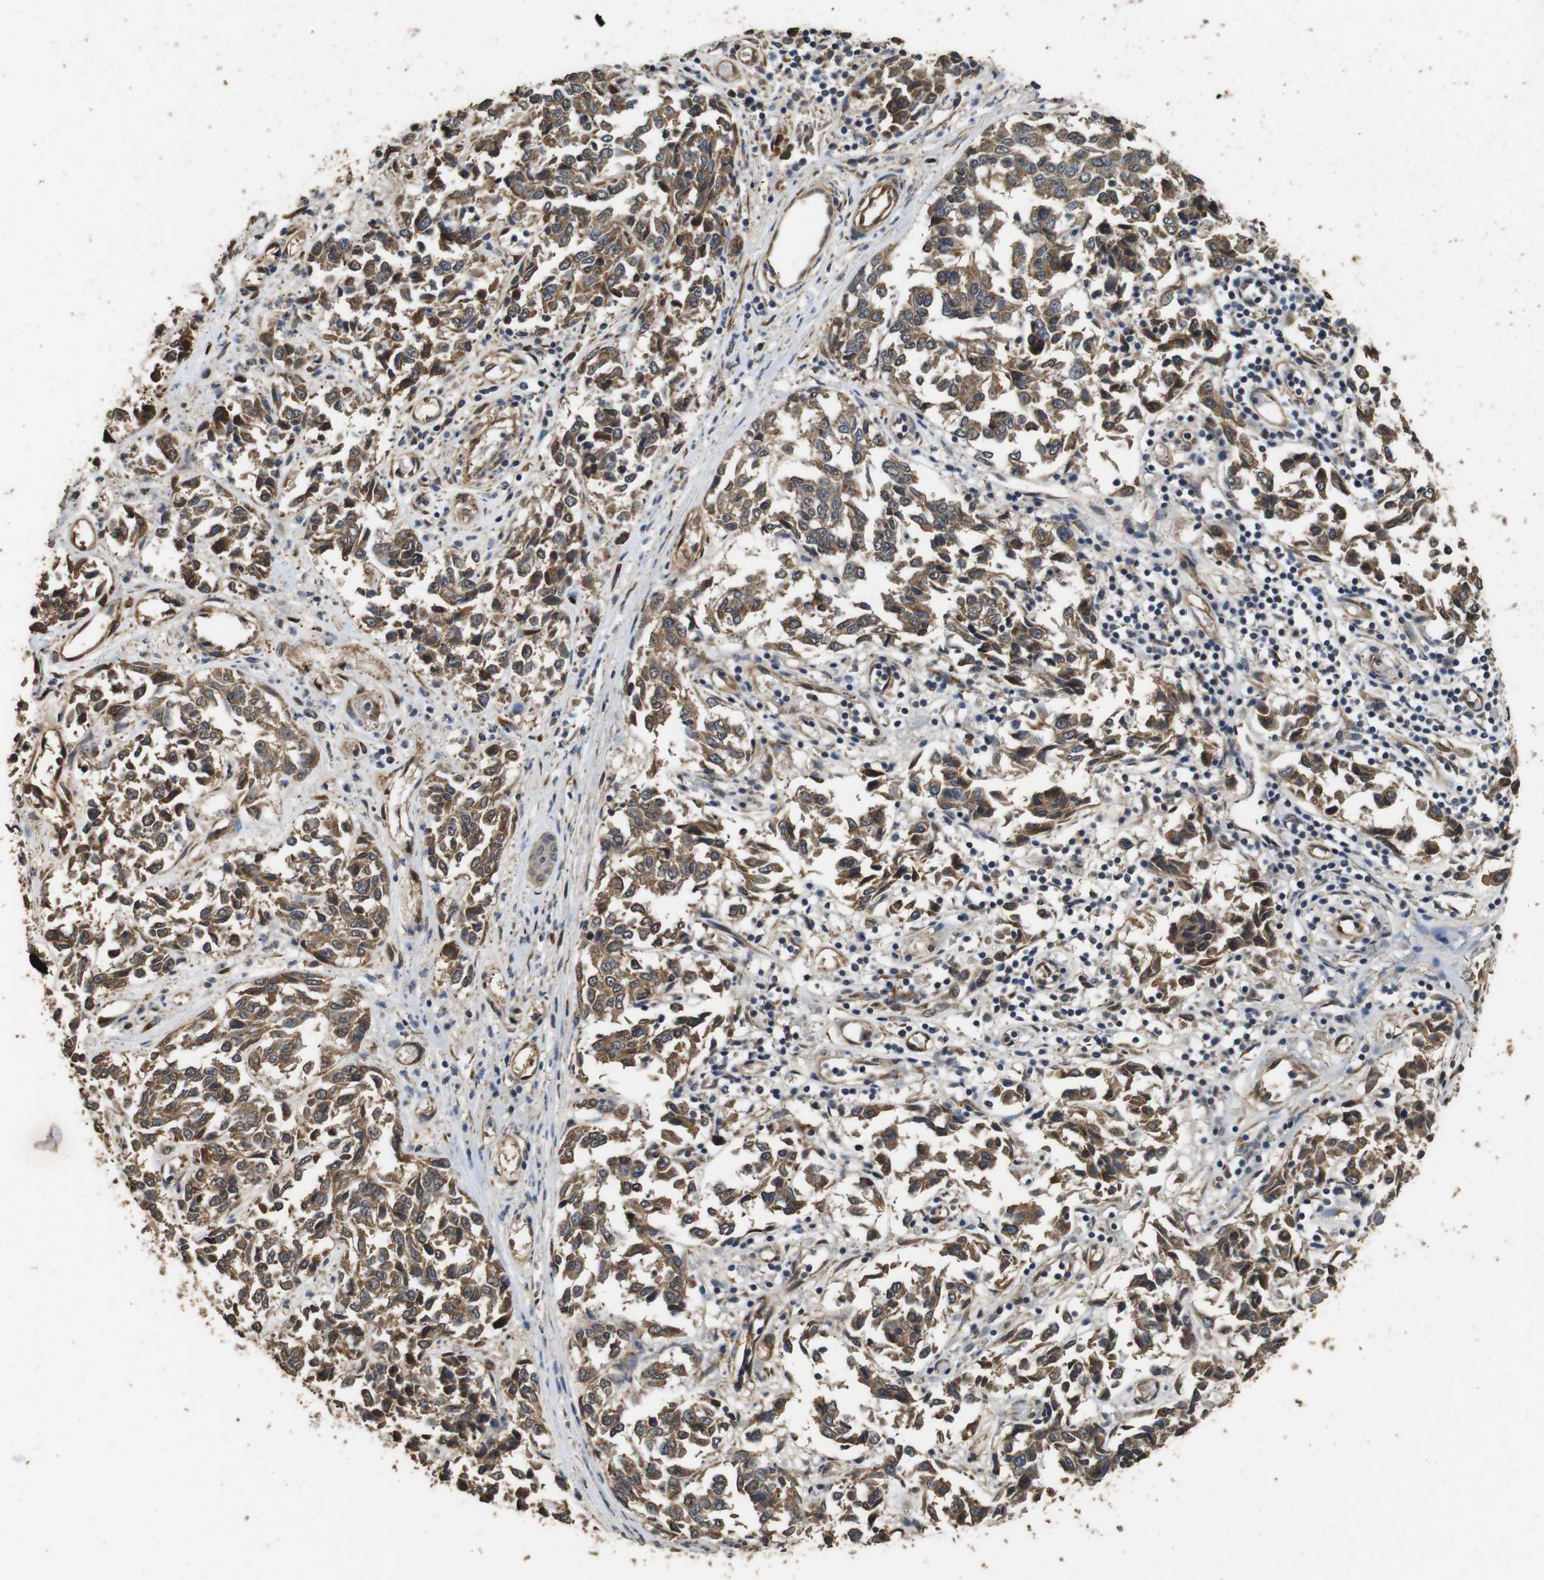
{"staining": {"intensity": "moderate", "quantity": ">75%", "location": "cytoplasmic/membranous"}, "tissue": "melanoma", "cell_type": "Tumor cells", "image_type": "cancer", "snomed": [{"axis": "morphology", "description": "Malignant melanoma, NOS"}, {"axis": "topography", "description": "Skin"}], "caption": "Malignant melanoma tissue exhibits moderate cytoplasmic/membranous expression in about >75% of tumor cells, visualized by immunohistochemistry.", "gene": "CNPY4", "patient": {"sex": "female", "age": 64}}